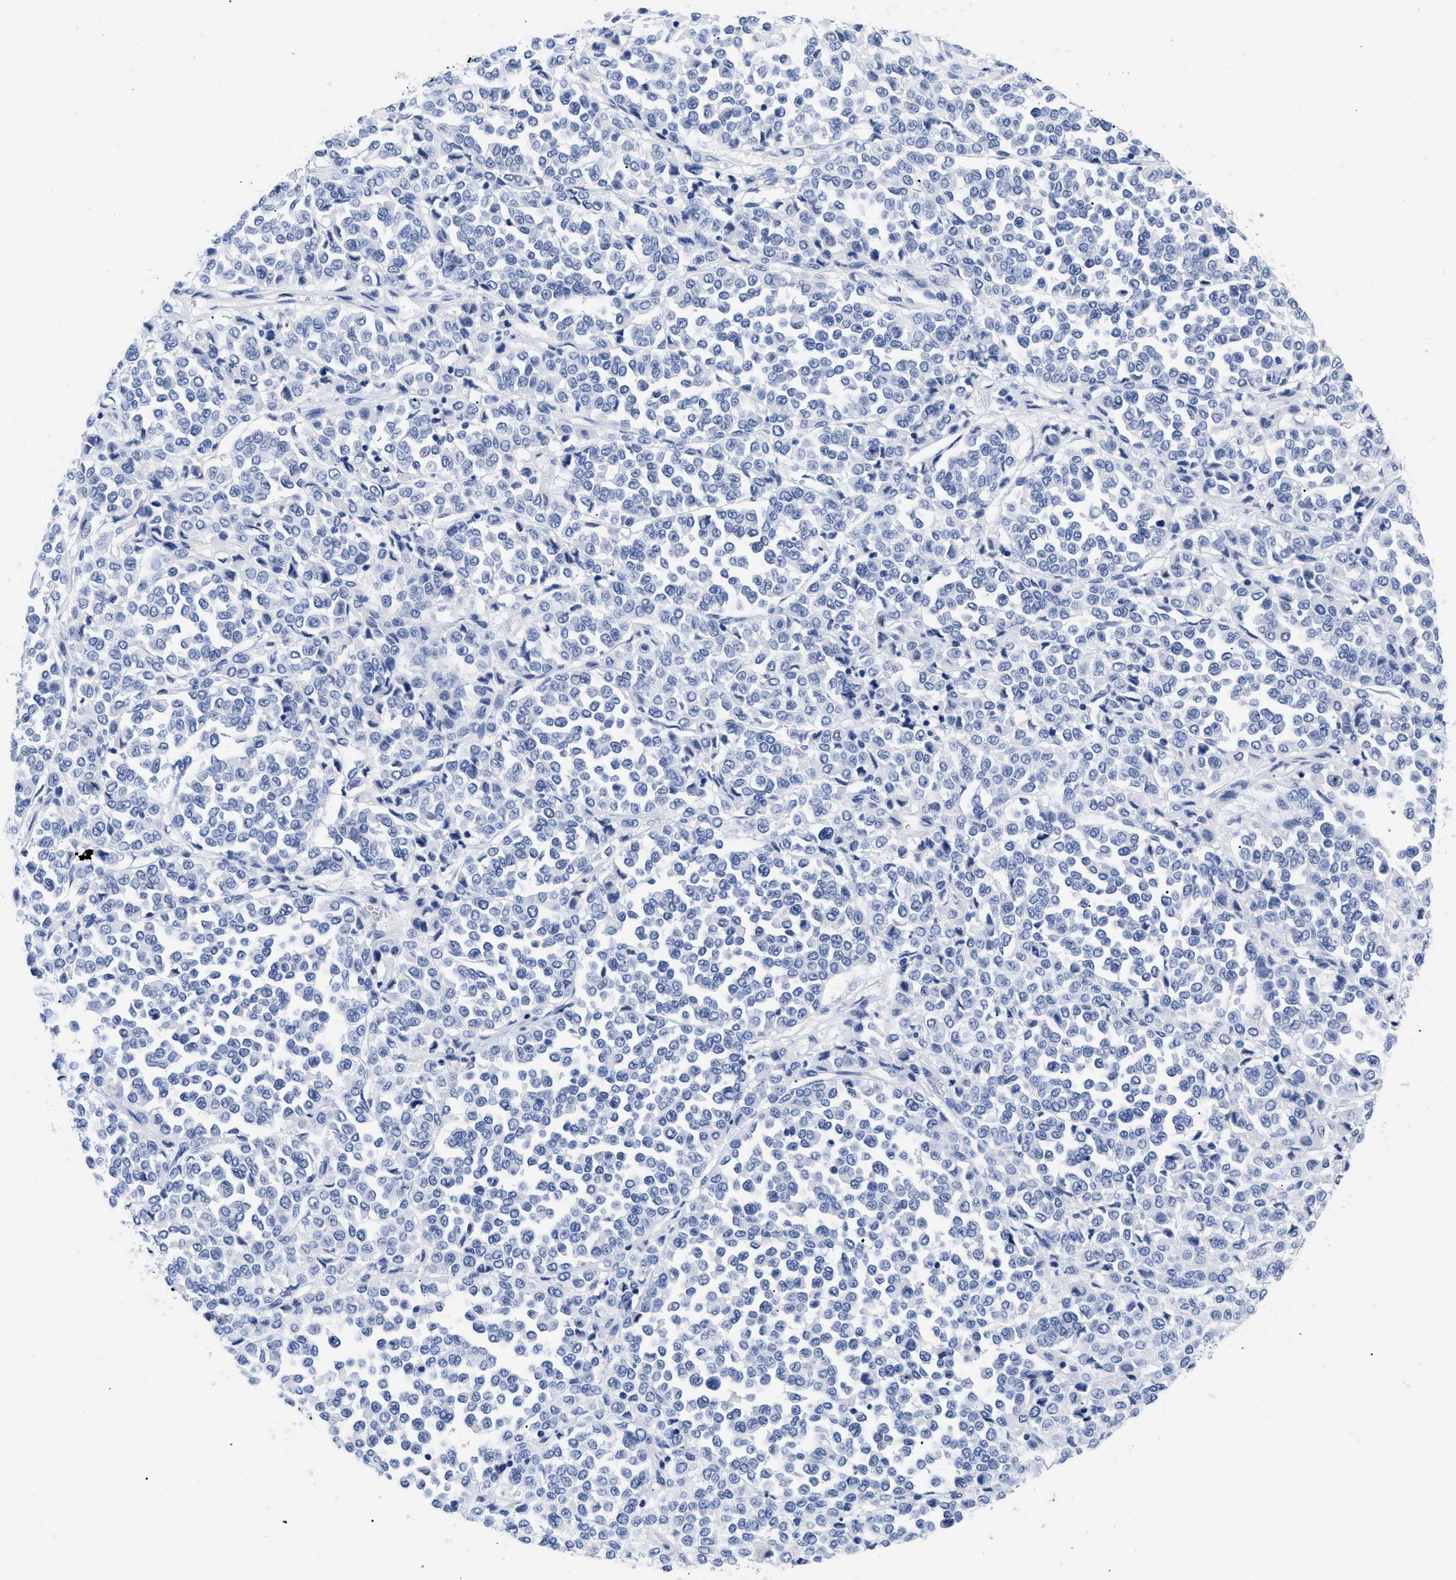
{"staining": {"intensity": "negative", "quantity": "none", "location": "none"}, "tissue": "melanoma", "cell_type": "Tumor cells", "image_type": "cancer", "snomed": [{"axis": "morphology", "description": "Malignant melanoma, Metastatic site"}, {"axis": "topography", "description": "Pancreas"}], "caption": "Tumor cells are negative for brown protein staining in malignant melanoma (metastatic site).", "gene": "TREML1", "patient": {"sex": "female", "age": 30}}